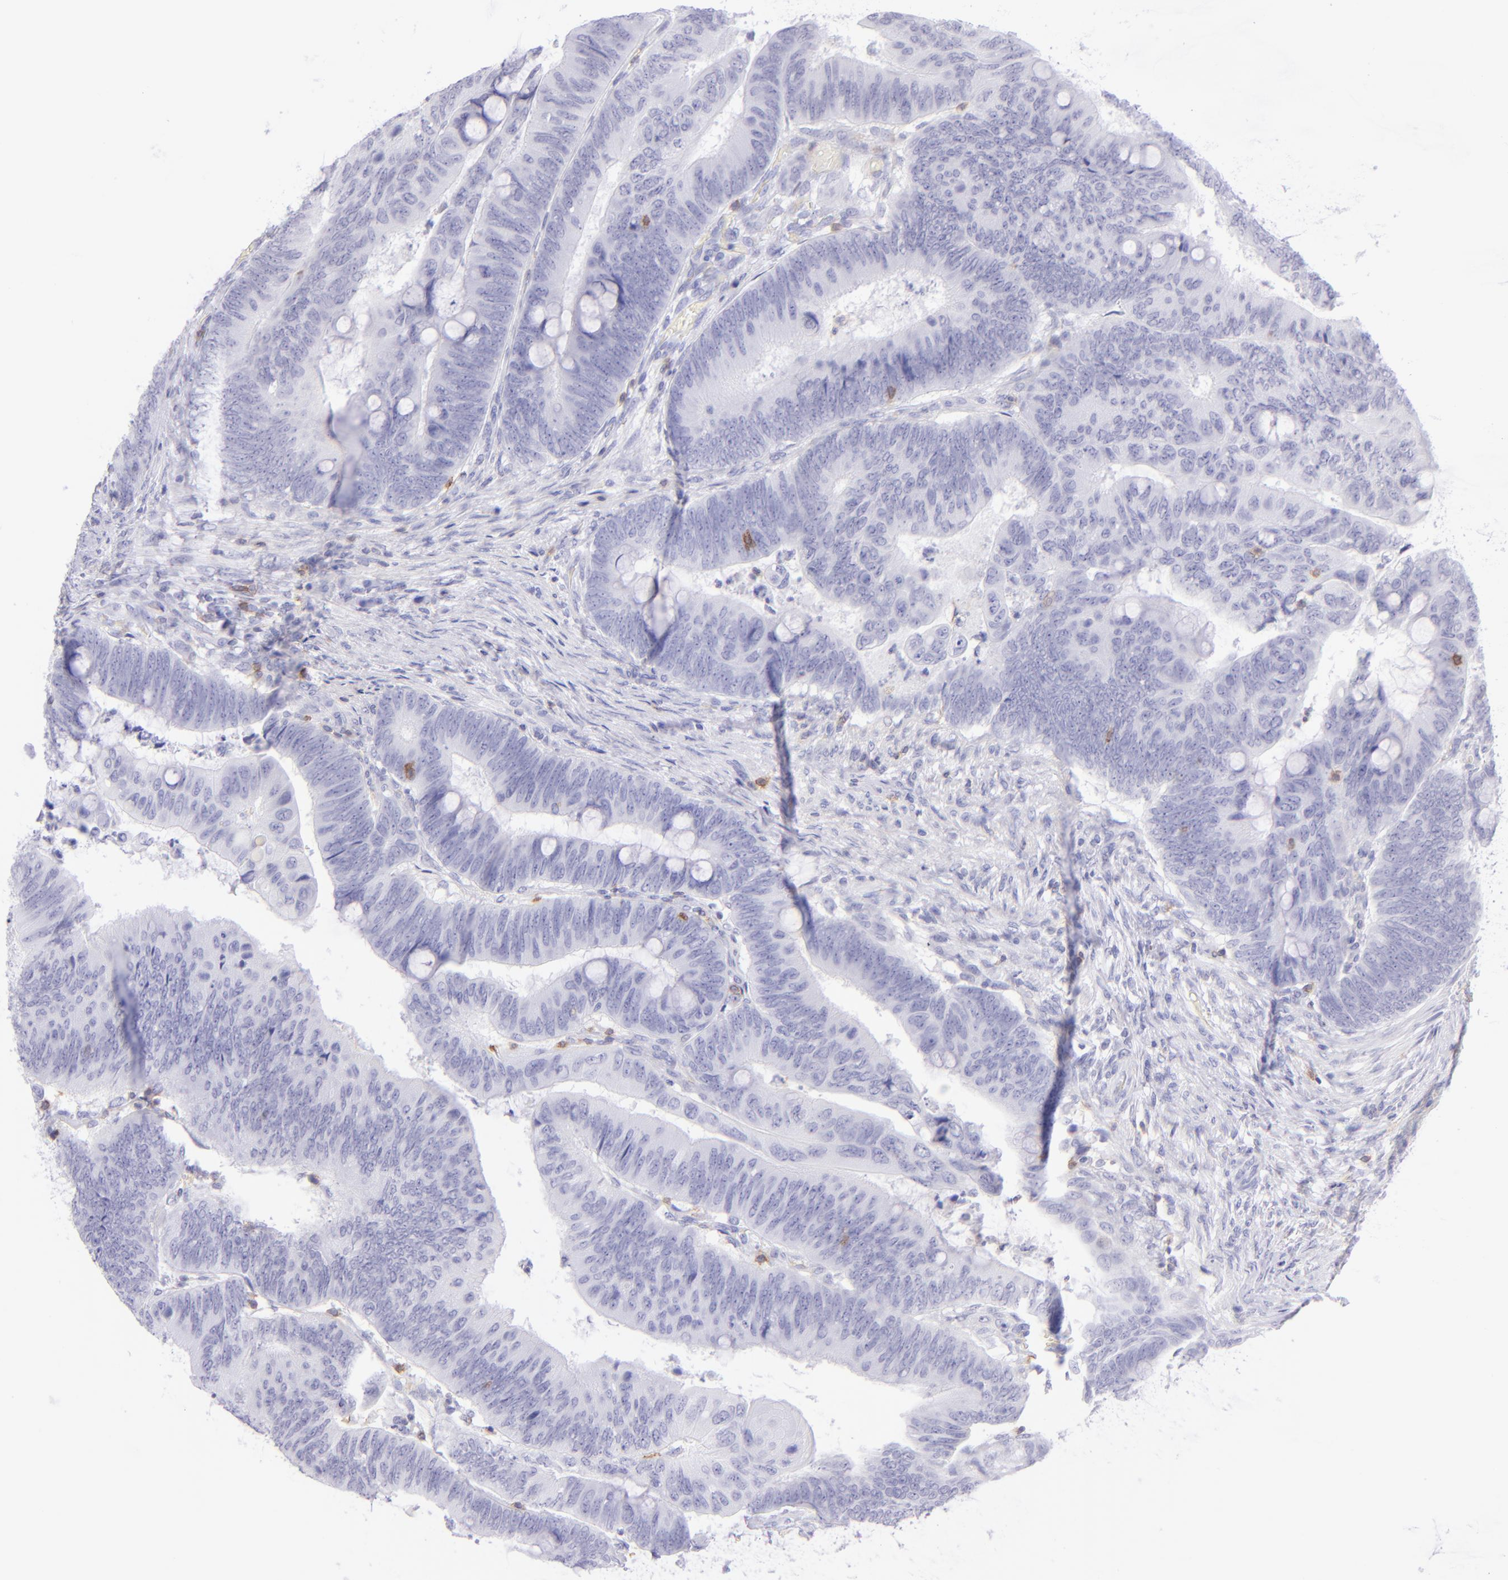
{"staining": {"intensity": "negative", "quantity": "none", "location": "none"}, "tissue": "colorectal cancer", "cell_type": "Tumor cells", "image_type": "cancer", "snomed": [{"axis": "morphology", "description": "Normal tissue, NOS"}, {"axis": "morphology", "description": "Adenocarcinoma, NOS"}, {"axis": "topography", "description": "Rectum"}], "caption": "DAB immunohistochemical staining of colorectal cancer (adenocarcinoma) demonstrates no significant staining in tumor cells.", "gene": "CD69", "patient": {"sex": "male", "age": 92}}